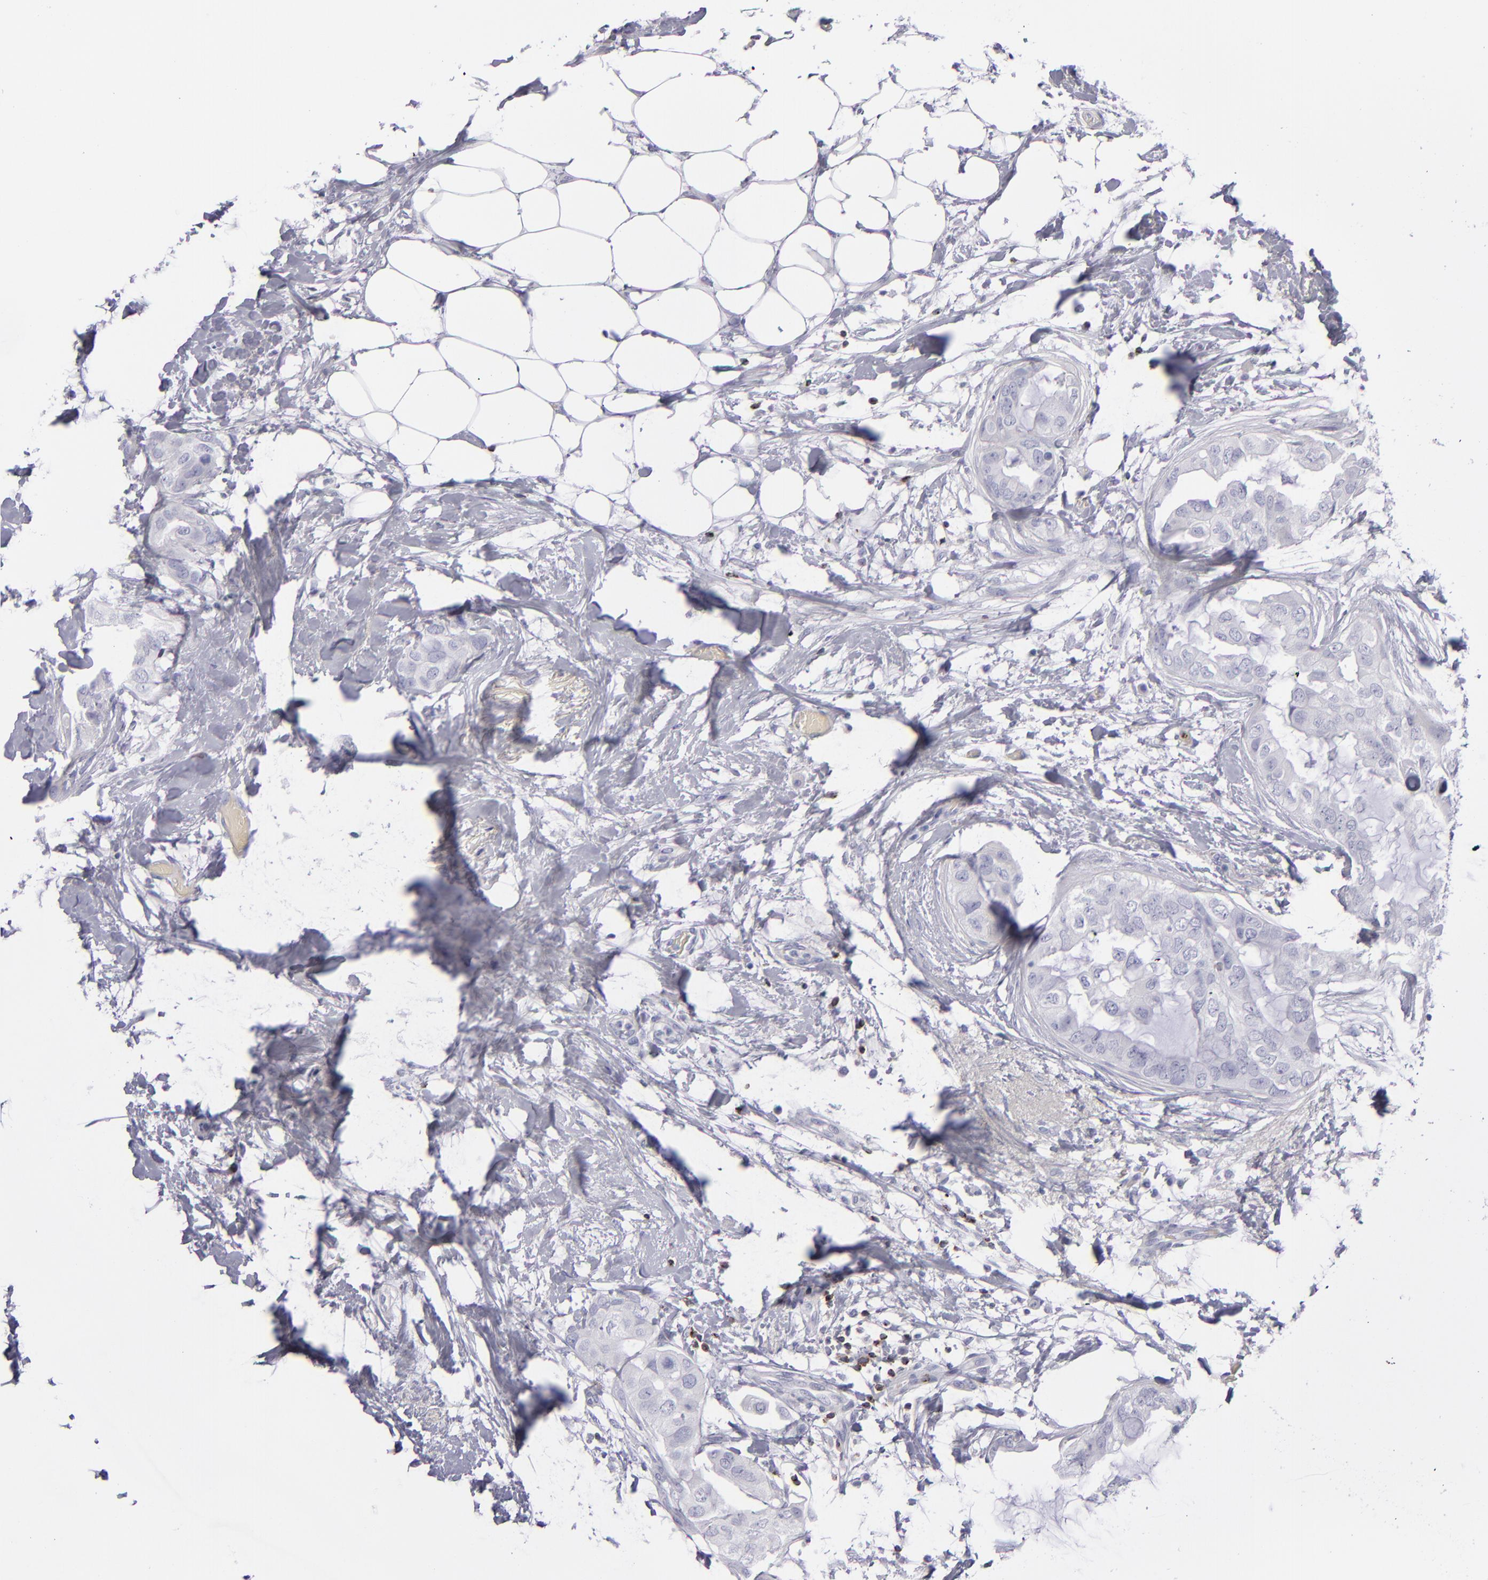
{"staining": {"intensity": "negative", "quantity": "none", "location": "none"}, "tissue": "breast cancer", "cell_type": "Tumor cells", "image_type": "cancer", "snomed": [{"axis": "morphology", "description": "Duct carcinoma"}, {"axis": "topography", "description": "Breast"}], "caption": "Immunohistochemical staining of breast cancer demonstrates no significant expression in tumor cells. Nuclei are stained in blue.", "gene": "CD2", "patient": {"sex": "female", "age": 40}}